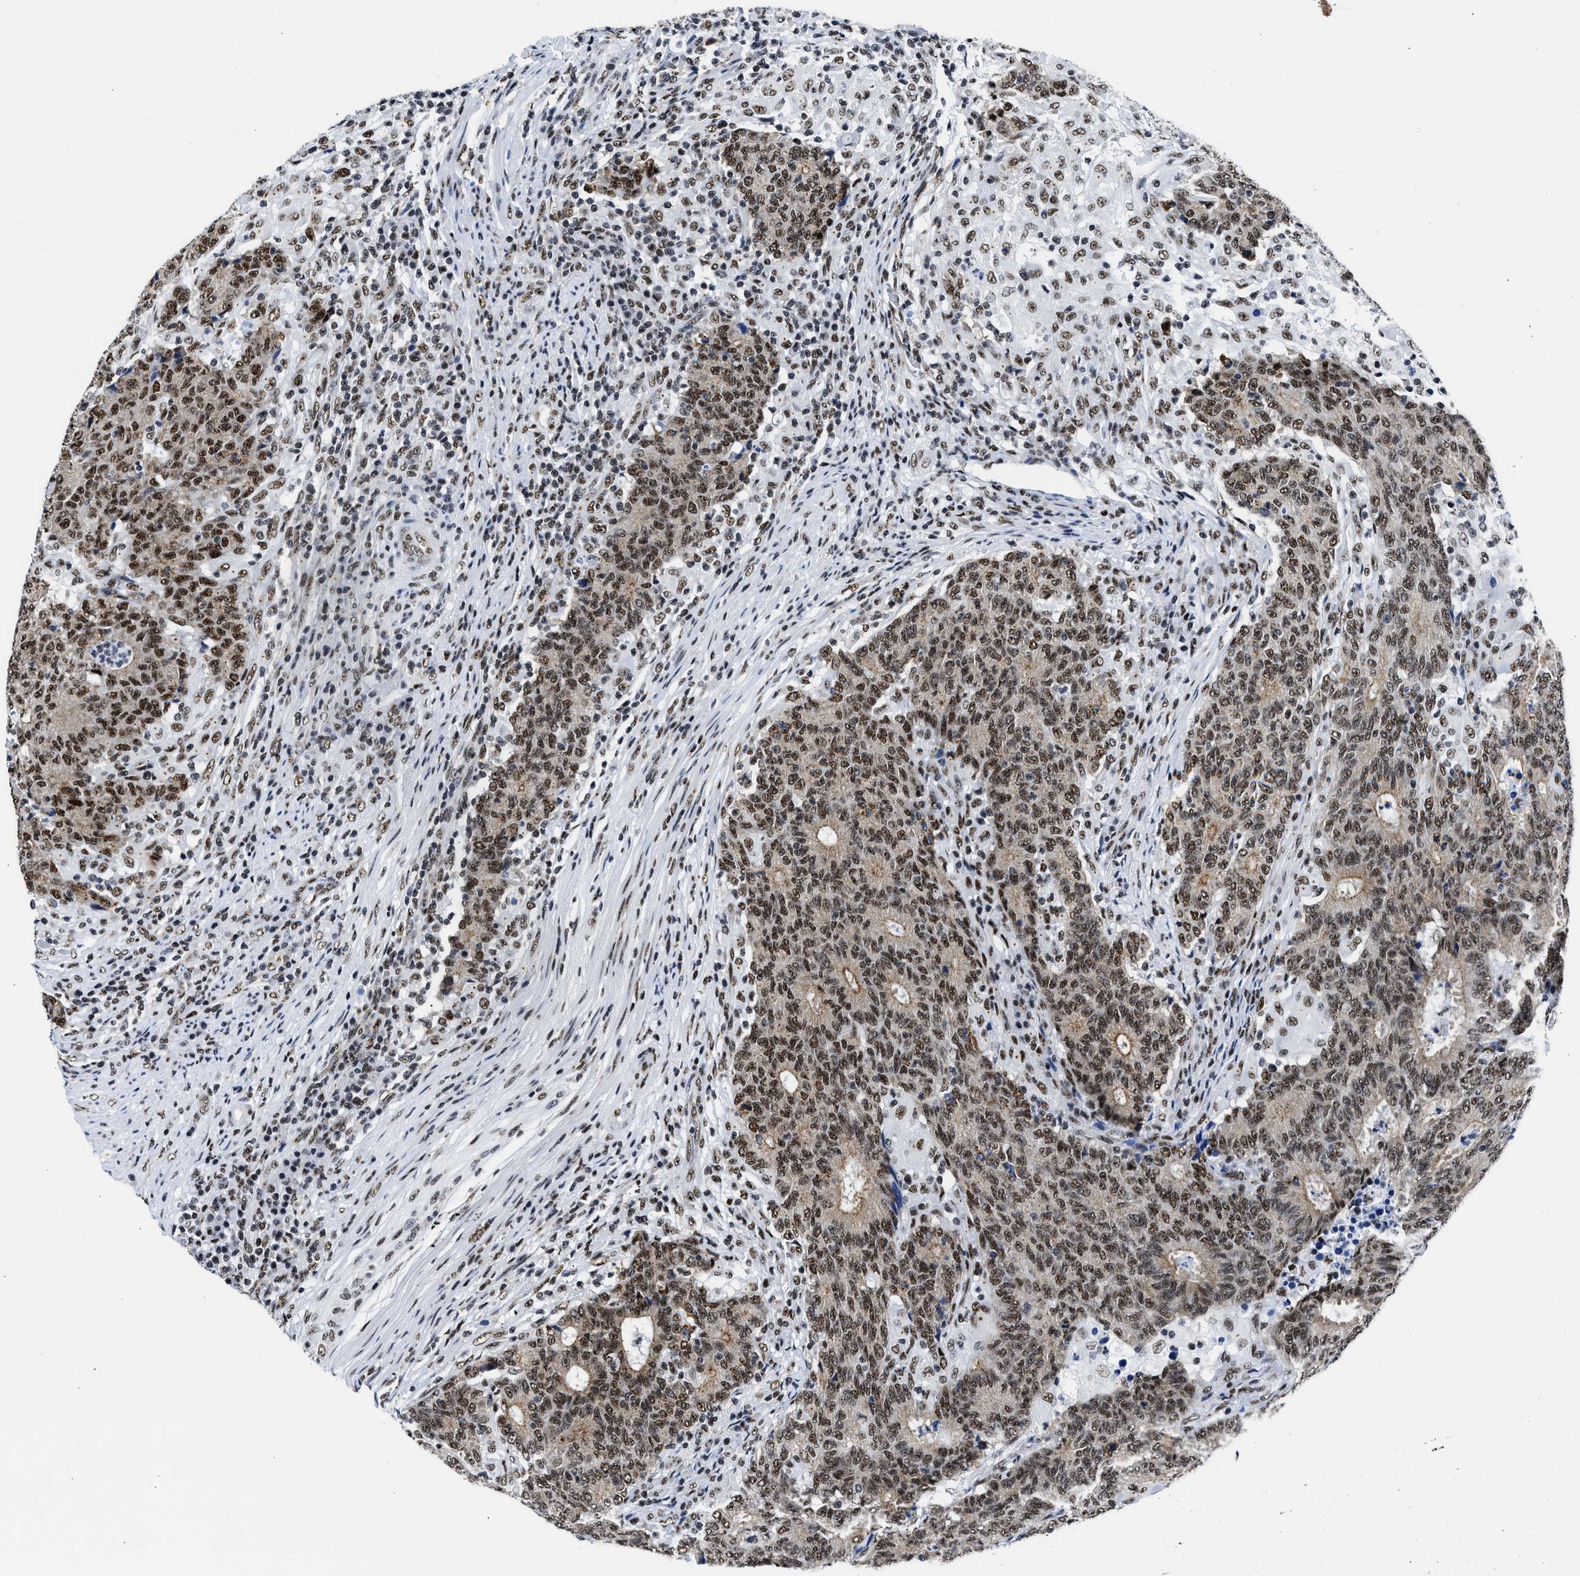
{"staining": {"intensity": "moderate", "quantity": ">75%", "location": "nuclear"}, "tissue": "colorectal cancer", "cell_type": "Tumor cells", "image_type": "cancer", "snomed": [{"axis": "morphology", "description": "Normal tissue, NOS"}, {"axis": "morphology", "description": "Adenocarcinoma, NOS"}, {"axis": "topography", "description": "Colon"}], "caption": "A photomicrograph showing moderate nuclear positivity in approximately >75% of tumor cells in colorectal cancer (adenocarcinoma), as visualized by brown immunohistochemical staining.", "gene": "RBM8A", "patient": {"sex": "female", "age": 75}}